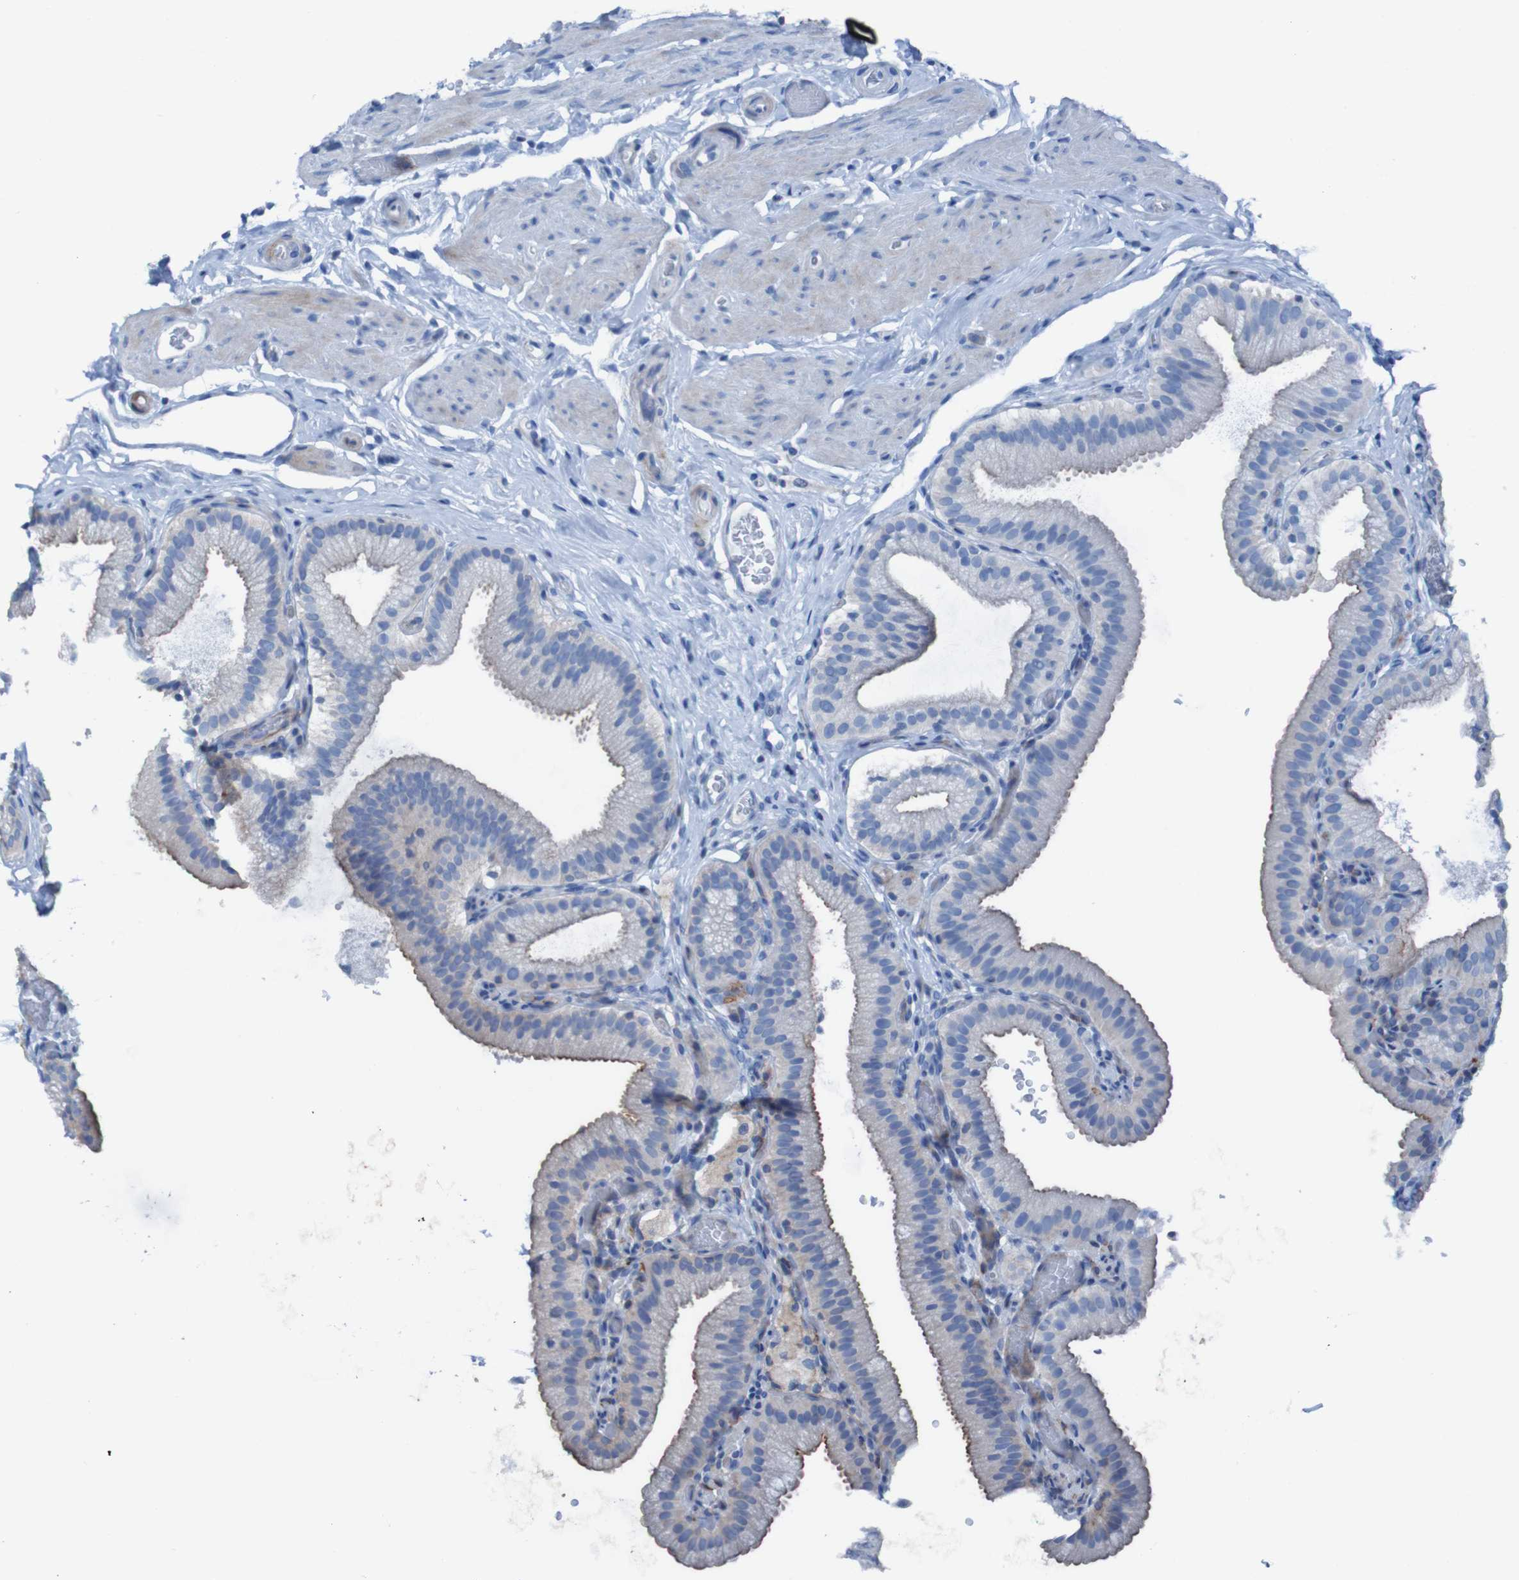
{"staining": {"intensity": "weak", "quantity": "<25%", "location": "cytoplasmic/membranous"}, "tissue": "gallbladder", "cell_type": "Glandular cells", "image_type": "normal", "snomed": [{"axis": "morphology", "description": "Normal tissue, NOS"}, {"axis": "topography", "description": "Gallbladder"}], "caption": "Immunohistochemistry (IHC) of benign human gallbladder shows no expression in glandular cells.", "gene": "RNF182", "patient": {"sex": "male", "age": 54}}